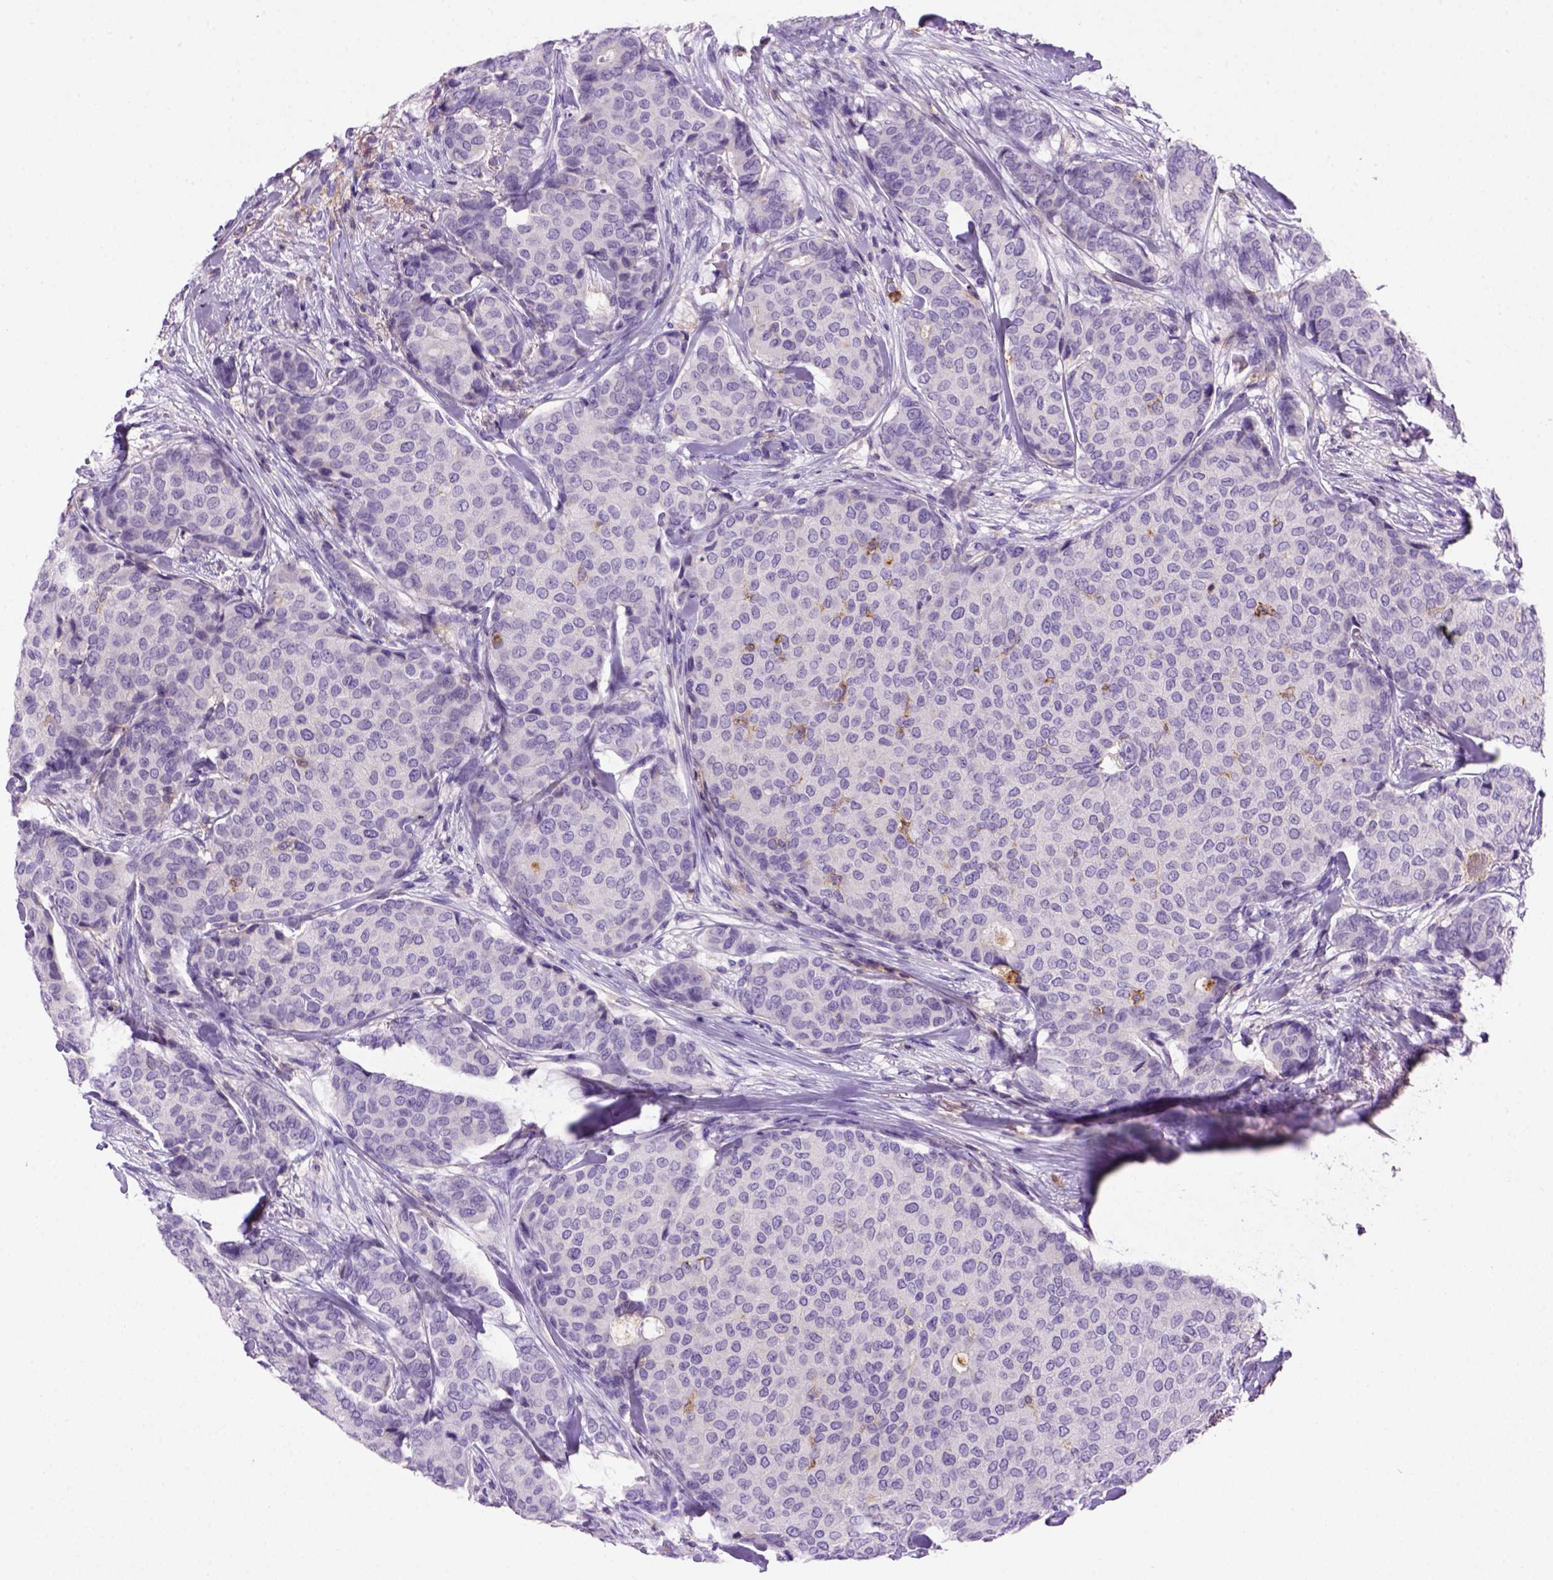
{"staining": {"intensity": "negative", "quantity": "none", "location": "none"}, "tissue": "breast cancer", "cell_type": "Tumor cells", "image_type": "cancer", "snomed": [{"axis": "morphology", "description": "Duct carcinoma"}, {"axis": "topography", "description": "Breast"}], "caption": "Immunohistochemistry (IHC) of breast cancer (infiltrating ductal carcinoma) demonstrates no staining in tumor cells.", "gene": "CD14", "patient": {"sex": "female", "age": 75}}